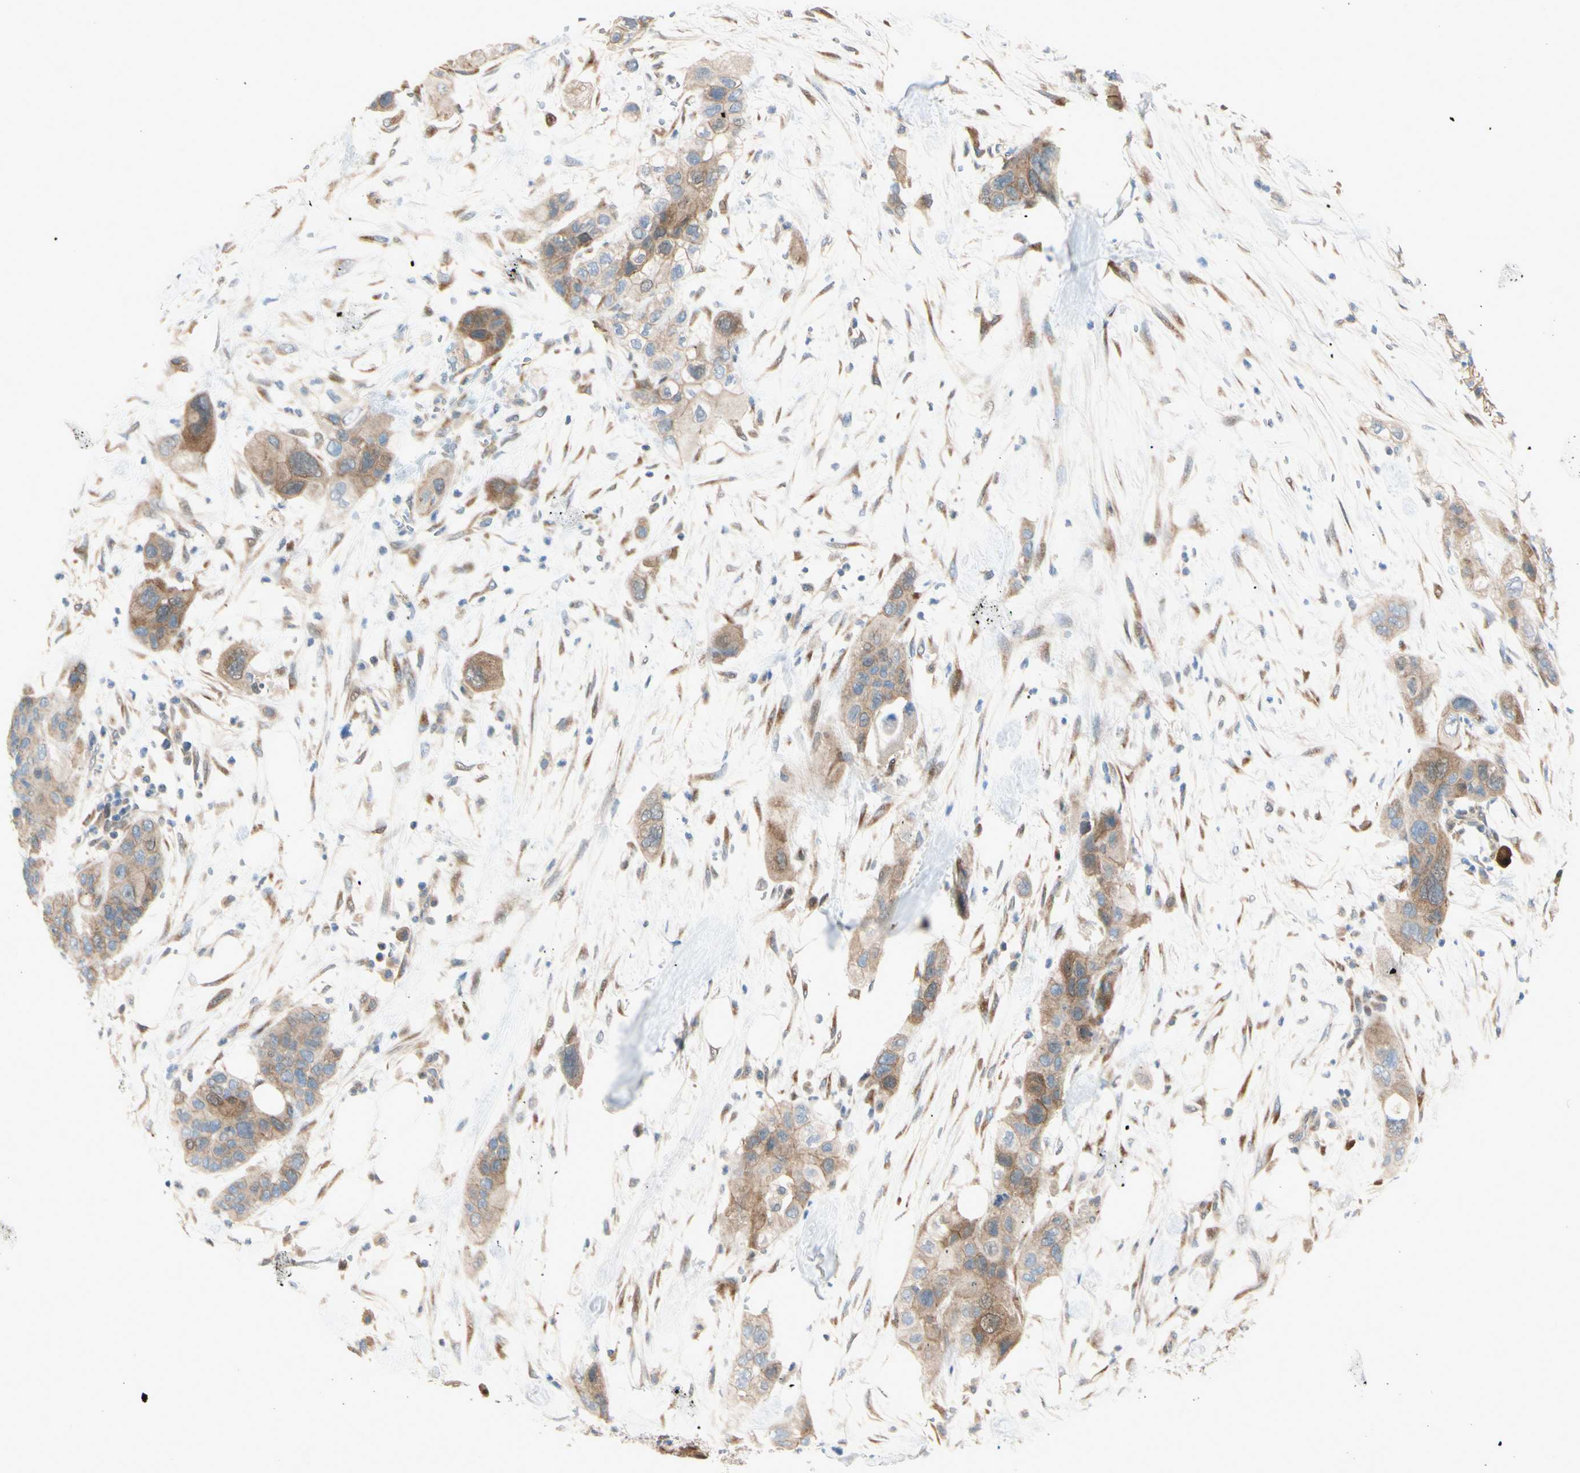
{"staining": {"intensity": "moderate", "quantity": ">75%", "location": "cytoplasmic/membranous"}, "tissue": "pancreatic cancer", "cell_type": "Tumor cells", "image_type": "cancer", "snomed": [{"axis": "morphology", "description": "Adenocarcinoma, NOS"}, {"axis": "topography", "description": "Pancreas"}], "caption": "Immunohistochemistry (IHC) image of neoplastic tissue: adenocarcinoma (pancreatic) stained using IHC exhibits medium levels of moderate protein expression localized specifically in the cytoplasmic/membranous of tumor cells, appearing as a cytoplasmic/membranous brown color.", "gene": "PTTG1", "patient": {"sex": "female", "age": 71}}